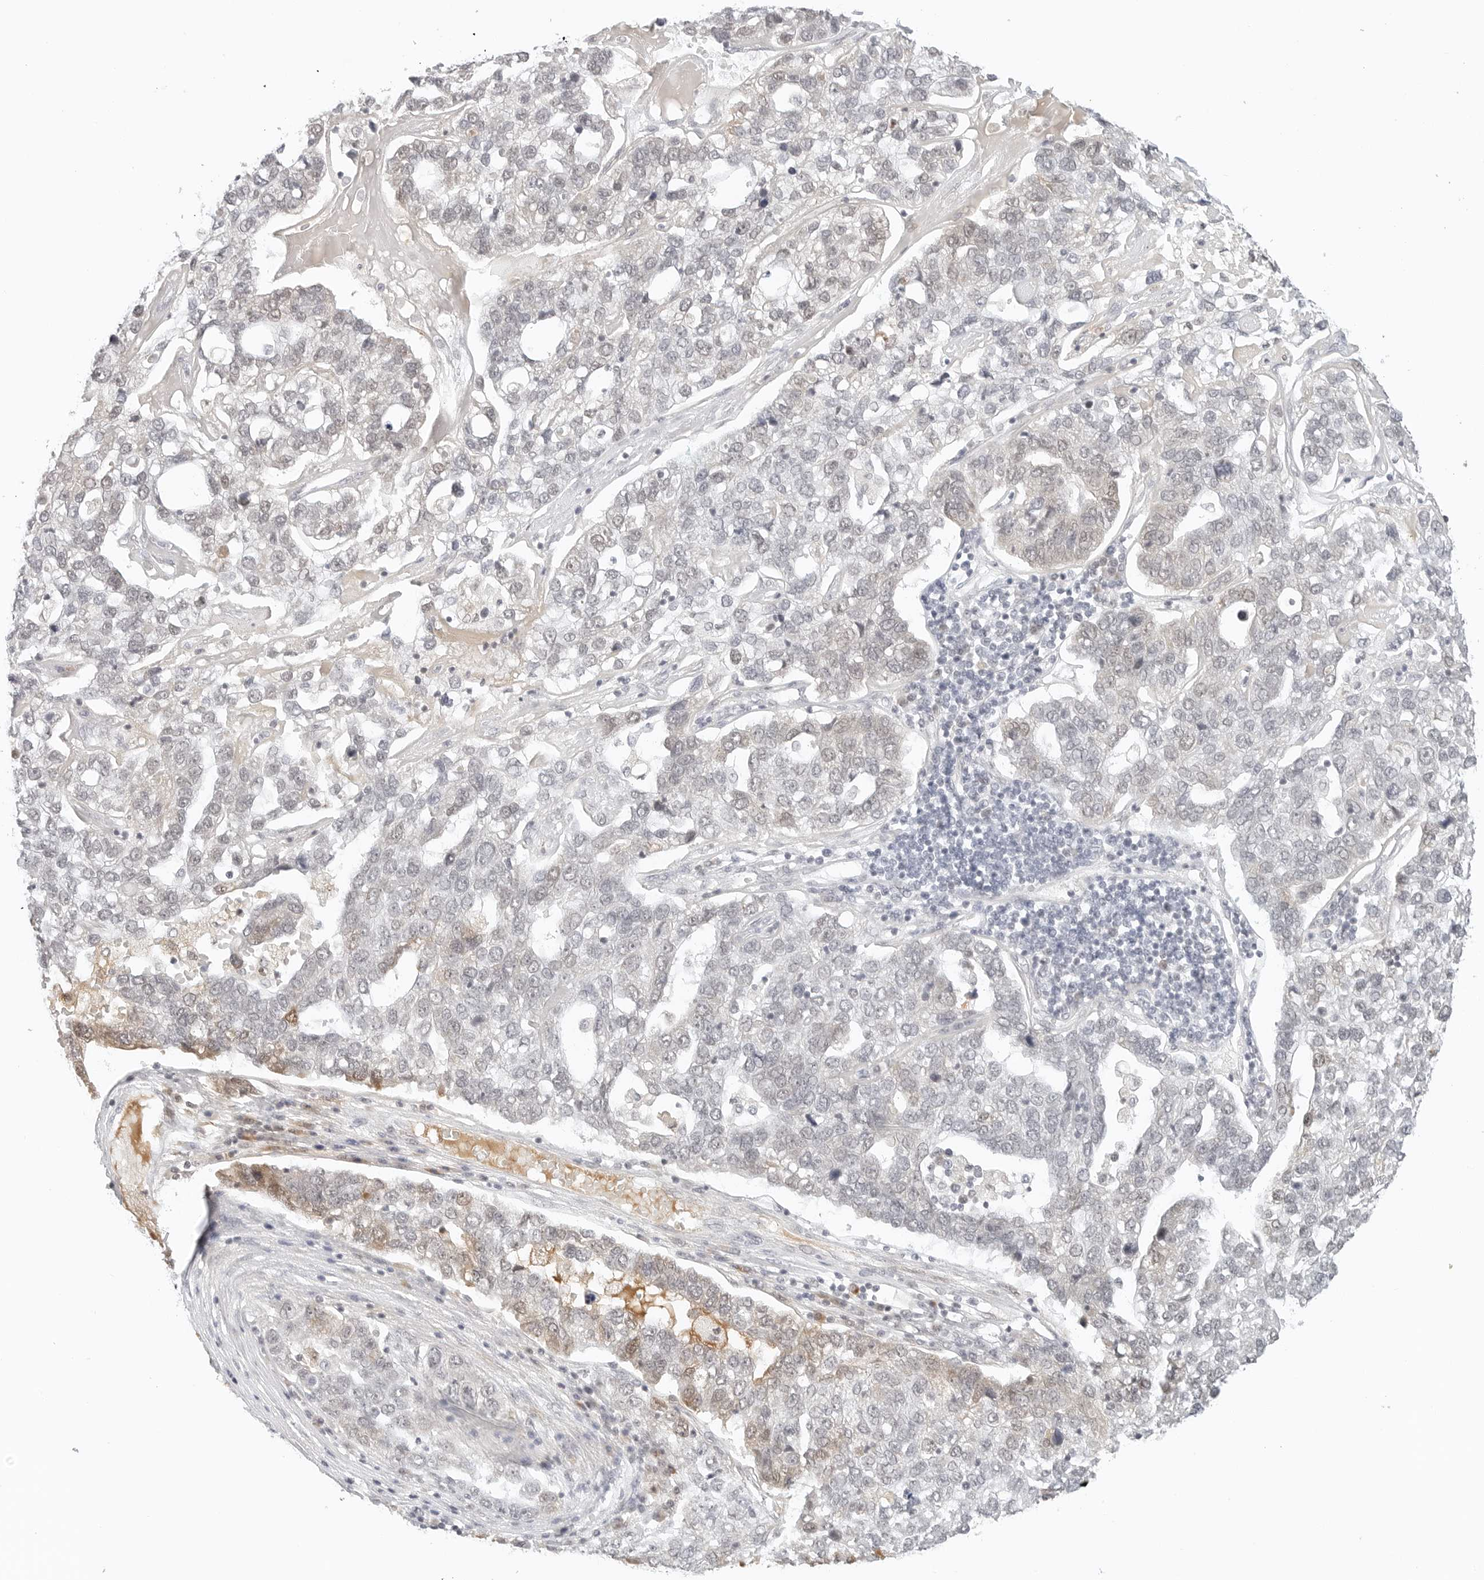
{"staining": {"intensity": "weak", "quantity": "<25%", "location": "cytoplasmic/membranous,nuclear"}, "tissue": "pancreatic cancer", "cell_type": "Tumor cells", "image_type": "cancer", "snomed": [{"axis": "morphology", "description": "Adenocarcinoma, NOS"}, {"axis": "topography", "description": "Pancreas"}], "caption": "Photomicrograph shows no protein expression in tumor cells of adenocarcinoma (pancreatic) tissue.", "gene": "NEO1", "patient": {"sex": "female", "age": 61}}